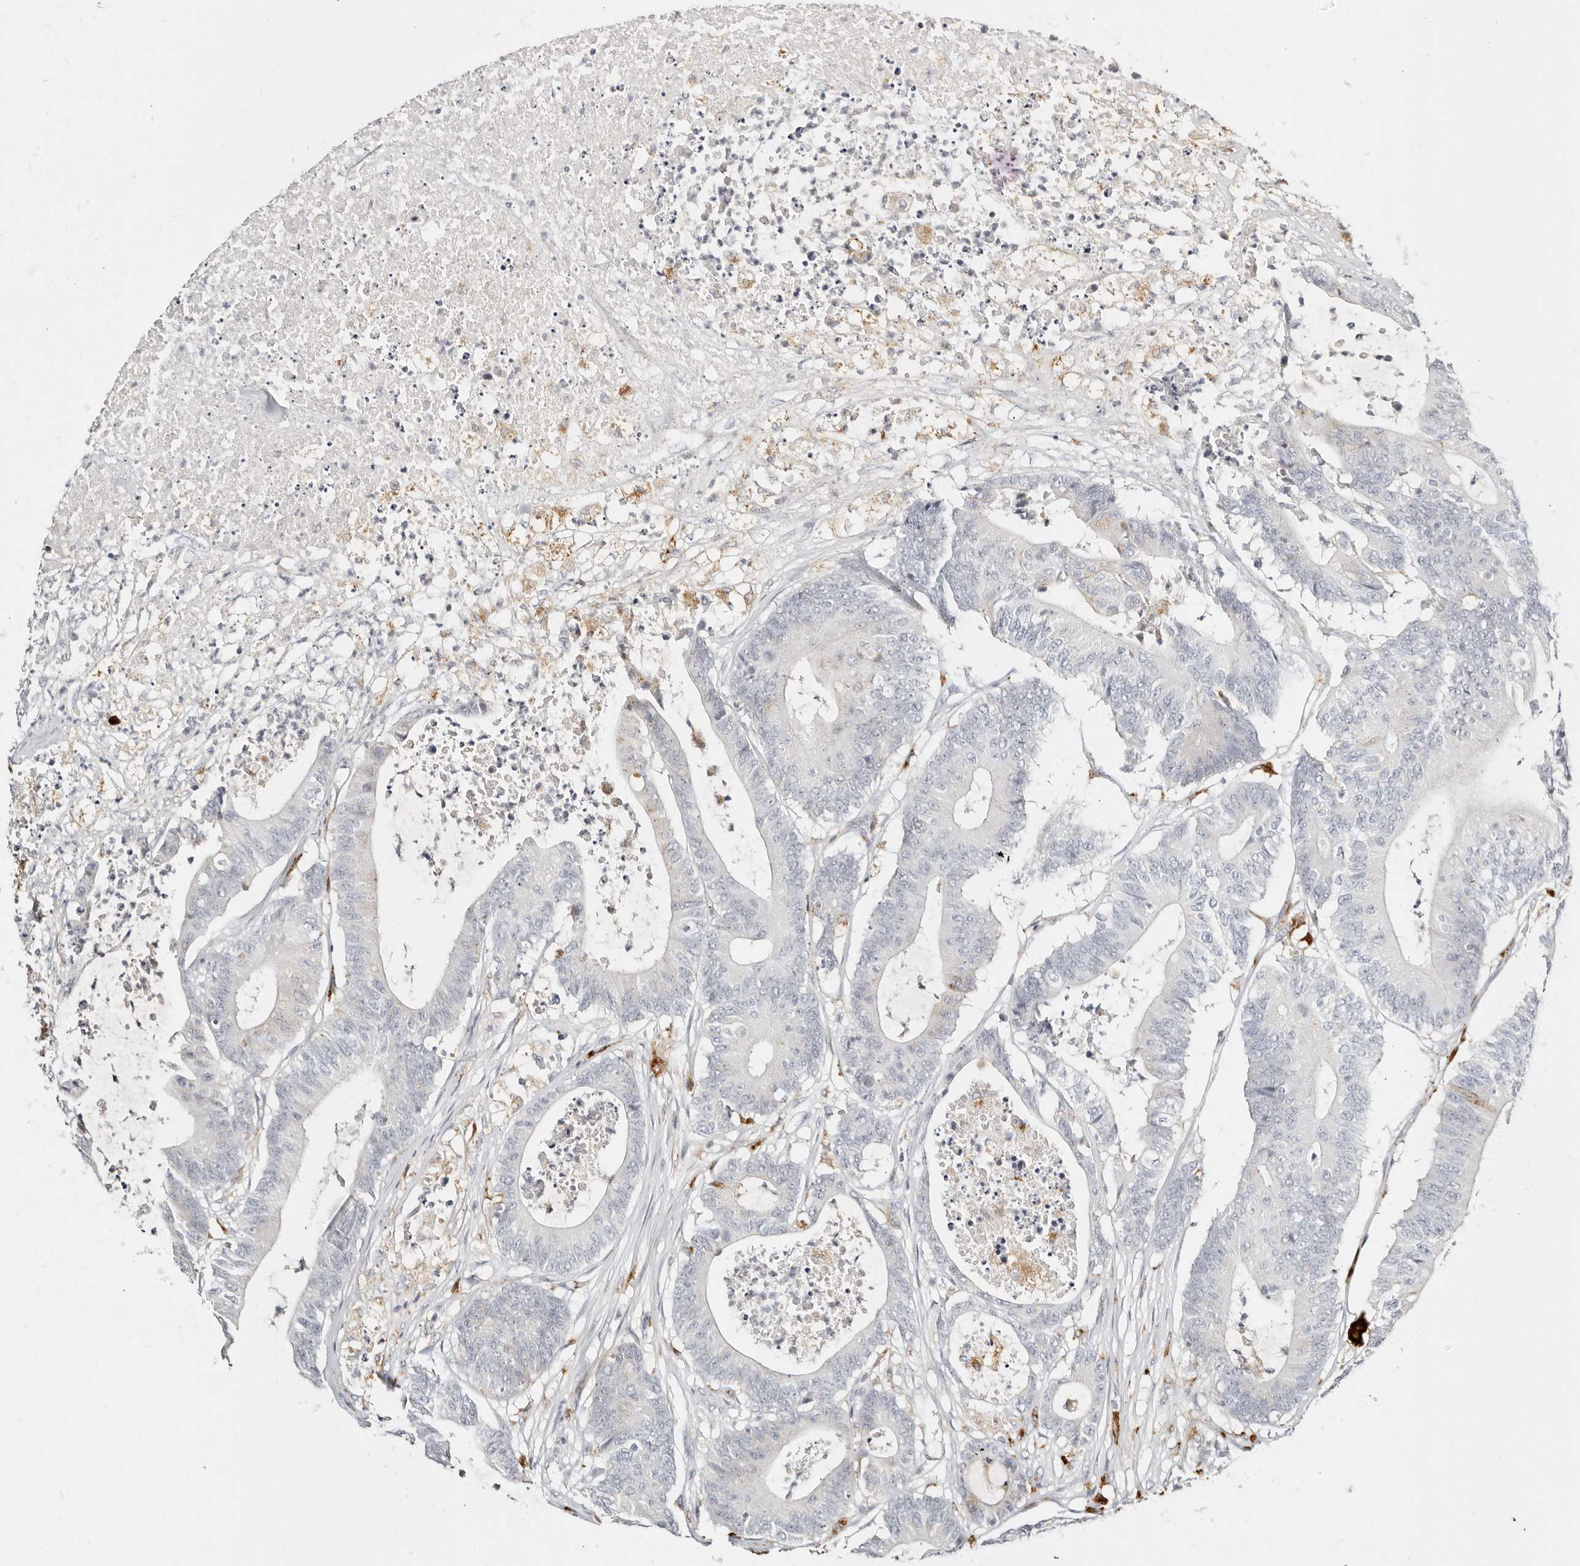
{"staining": {"intensity": "negative", "quantity": "none", "location": "none"}, "tissue": "colorectal cancer", "cell_type": "Tumor cells", "image_type": "cancer", "snomed": [{"axis": "morphology", "description": "Adenocarcinoma, NOS"}, {"axis": "topography", "description": "Colon"}], "caption": "IHC micrograph of colorectal cancer stained for a protein (brown), which shows no staining in tumor cells.", "gene": "RNASET2", "patient": {"sex": "female", "age": 84}}